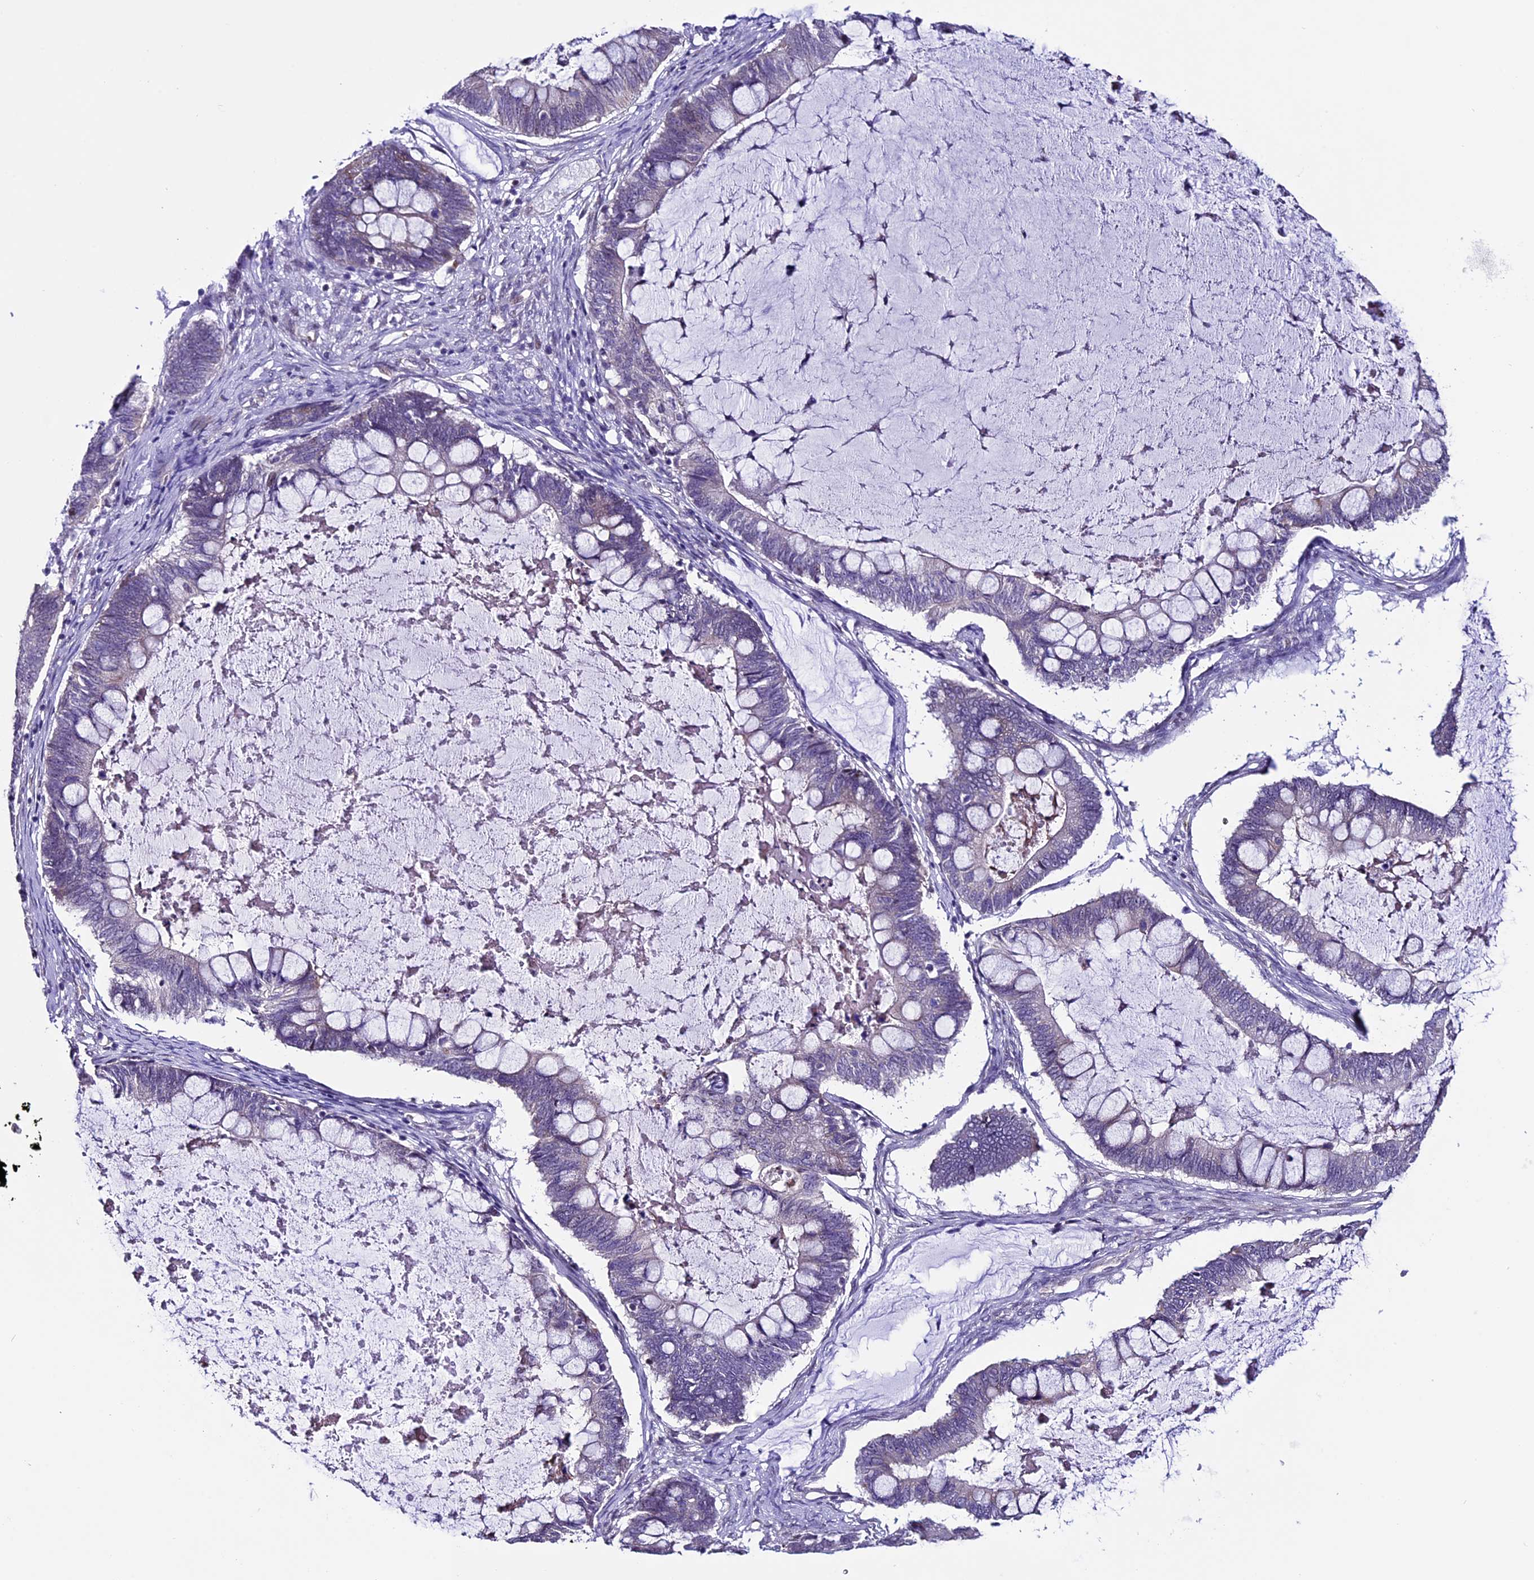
{"staining": {"intensity": "negative", "quantity": "none", "location": "none"}, "tissue": "ovarian cancer", "cell_type": "Tumor cells", "image_type": "cancer", "snomed": [{"axis": "morphology", "description": "Cystadenocarcinoma, mucinous, NOS"}, {"axis": "topography", "description": "Ovary"}], "caption": "Ovarian mucinous cystadenocarcinoma stained for a protein using immunohistochemistry demonstrates no expression tumor cells.", "gene": "TMEM171", "patient": {"sex": "female", "age": 61}}